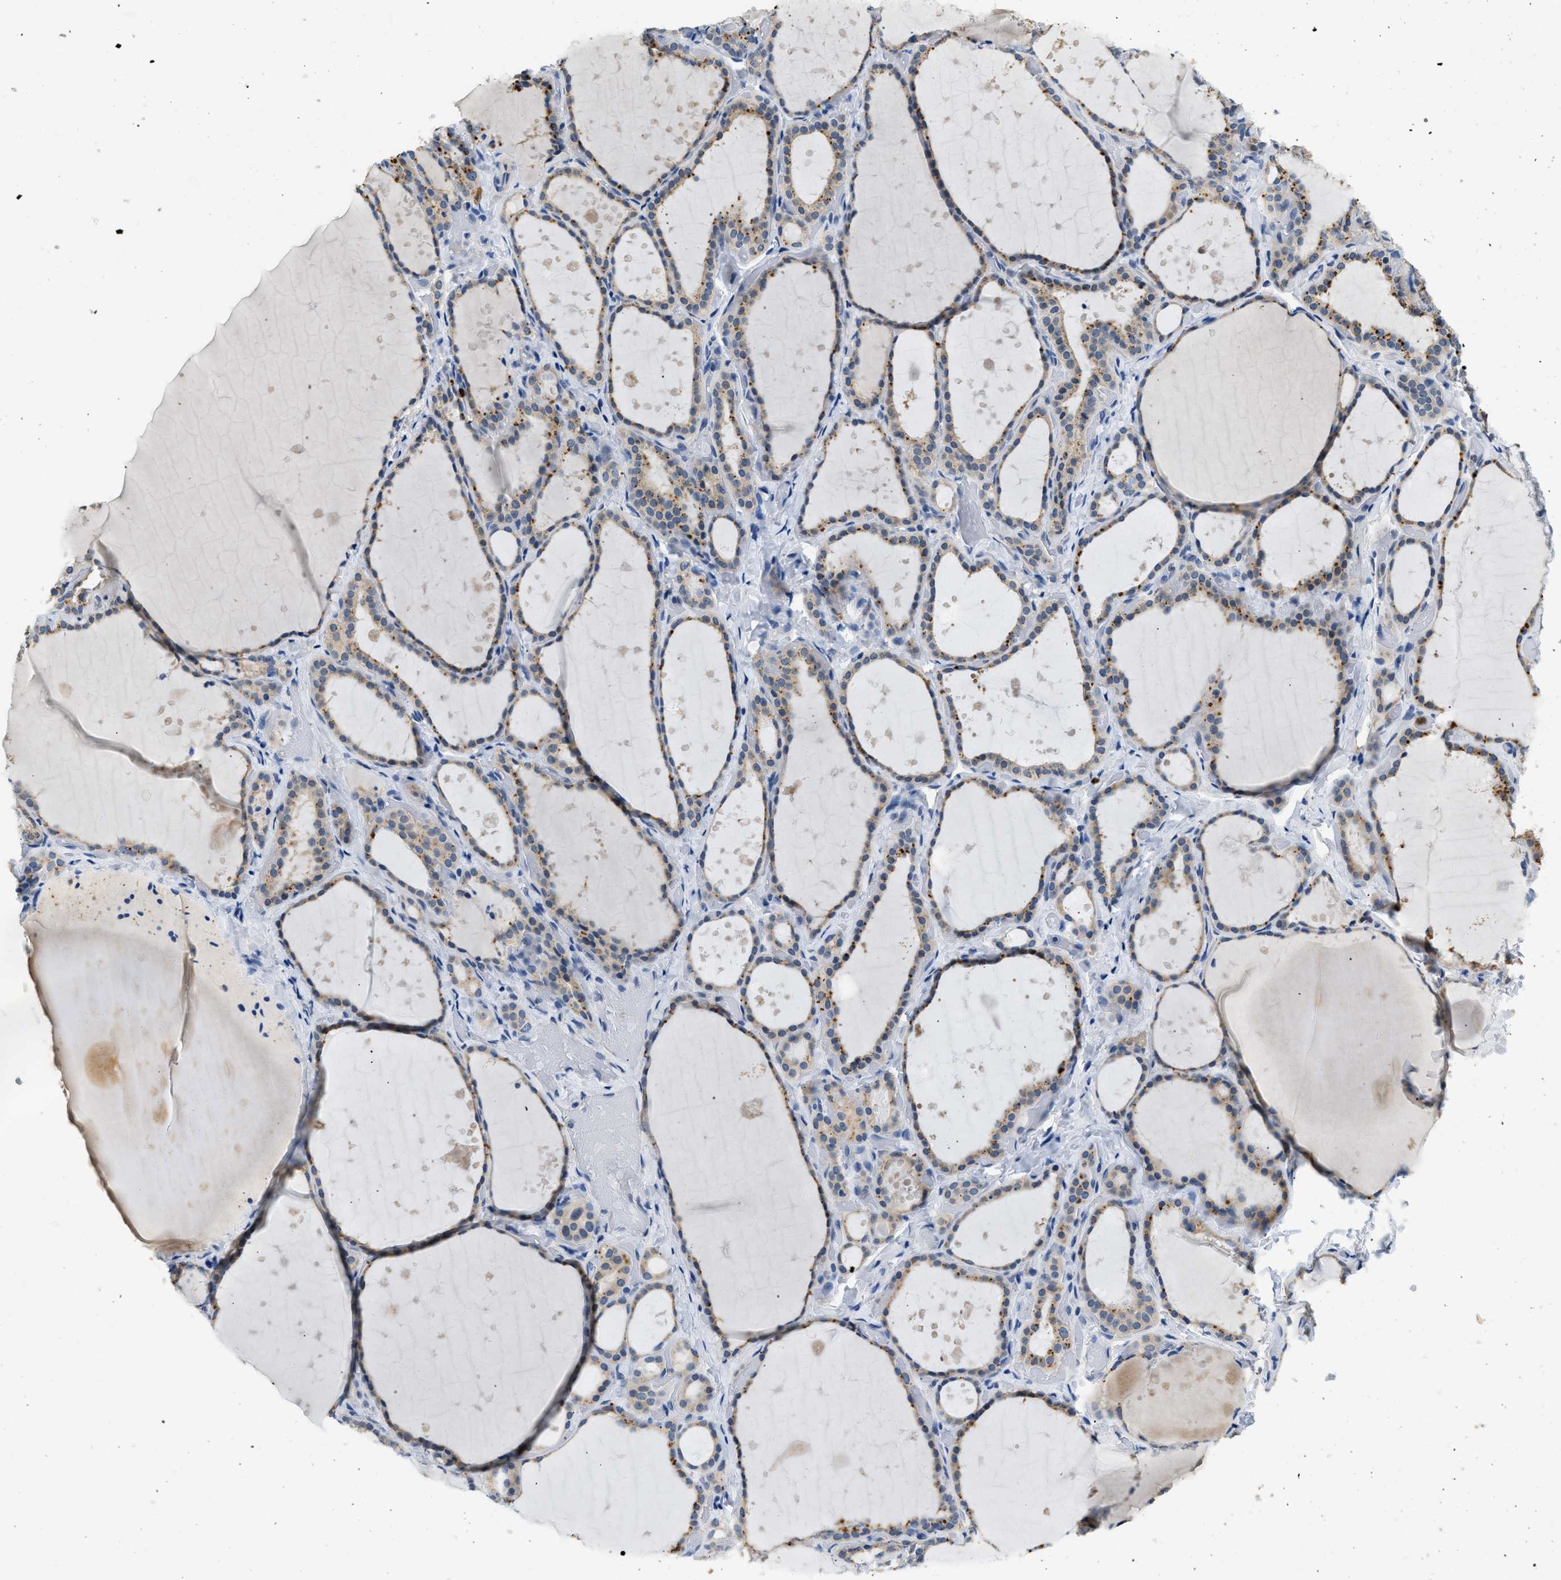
{"staining": {"intensity": "weak", "quantity": "25%-75%", "location": "cytoplasmic/membranous"}, "tissue": "thyroid gland", "cell_type": "Glandular cells", "image_type": "normal", "snomed": [{"axis": "morphology", "description": "Normal tissue, NOS"}, {"axis": "topography", "description": "Thyroid gland"}], "caption": "DAB immunohistochemical staining of benign human thyroid gland displays weak cytoplasmic/membranous protein positivity in about 25%-75% of glandular cells.", "gene": "TOMM34", "patient": {"sex": "female", "age": 44}}